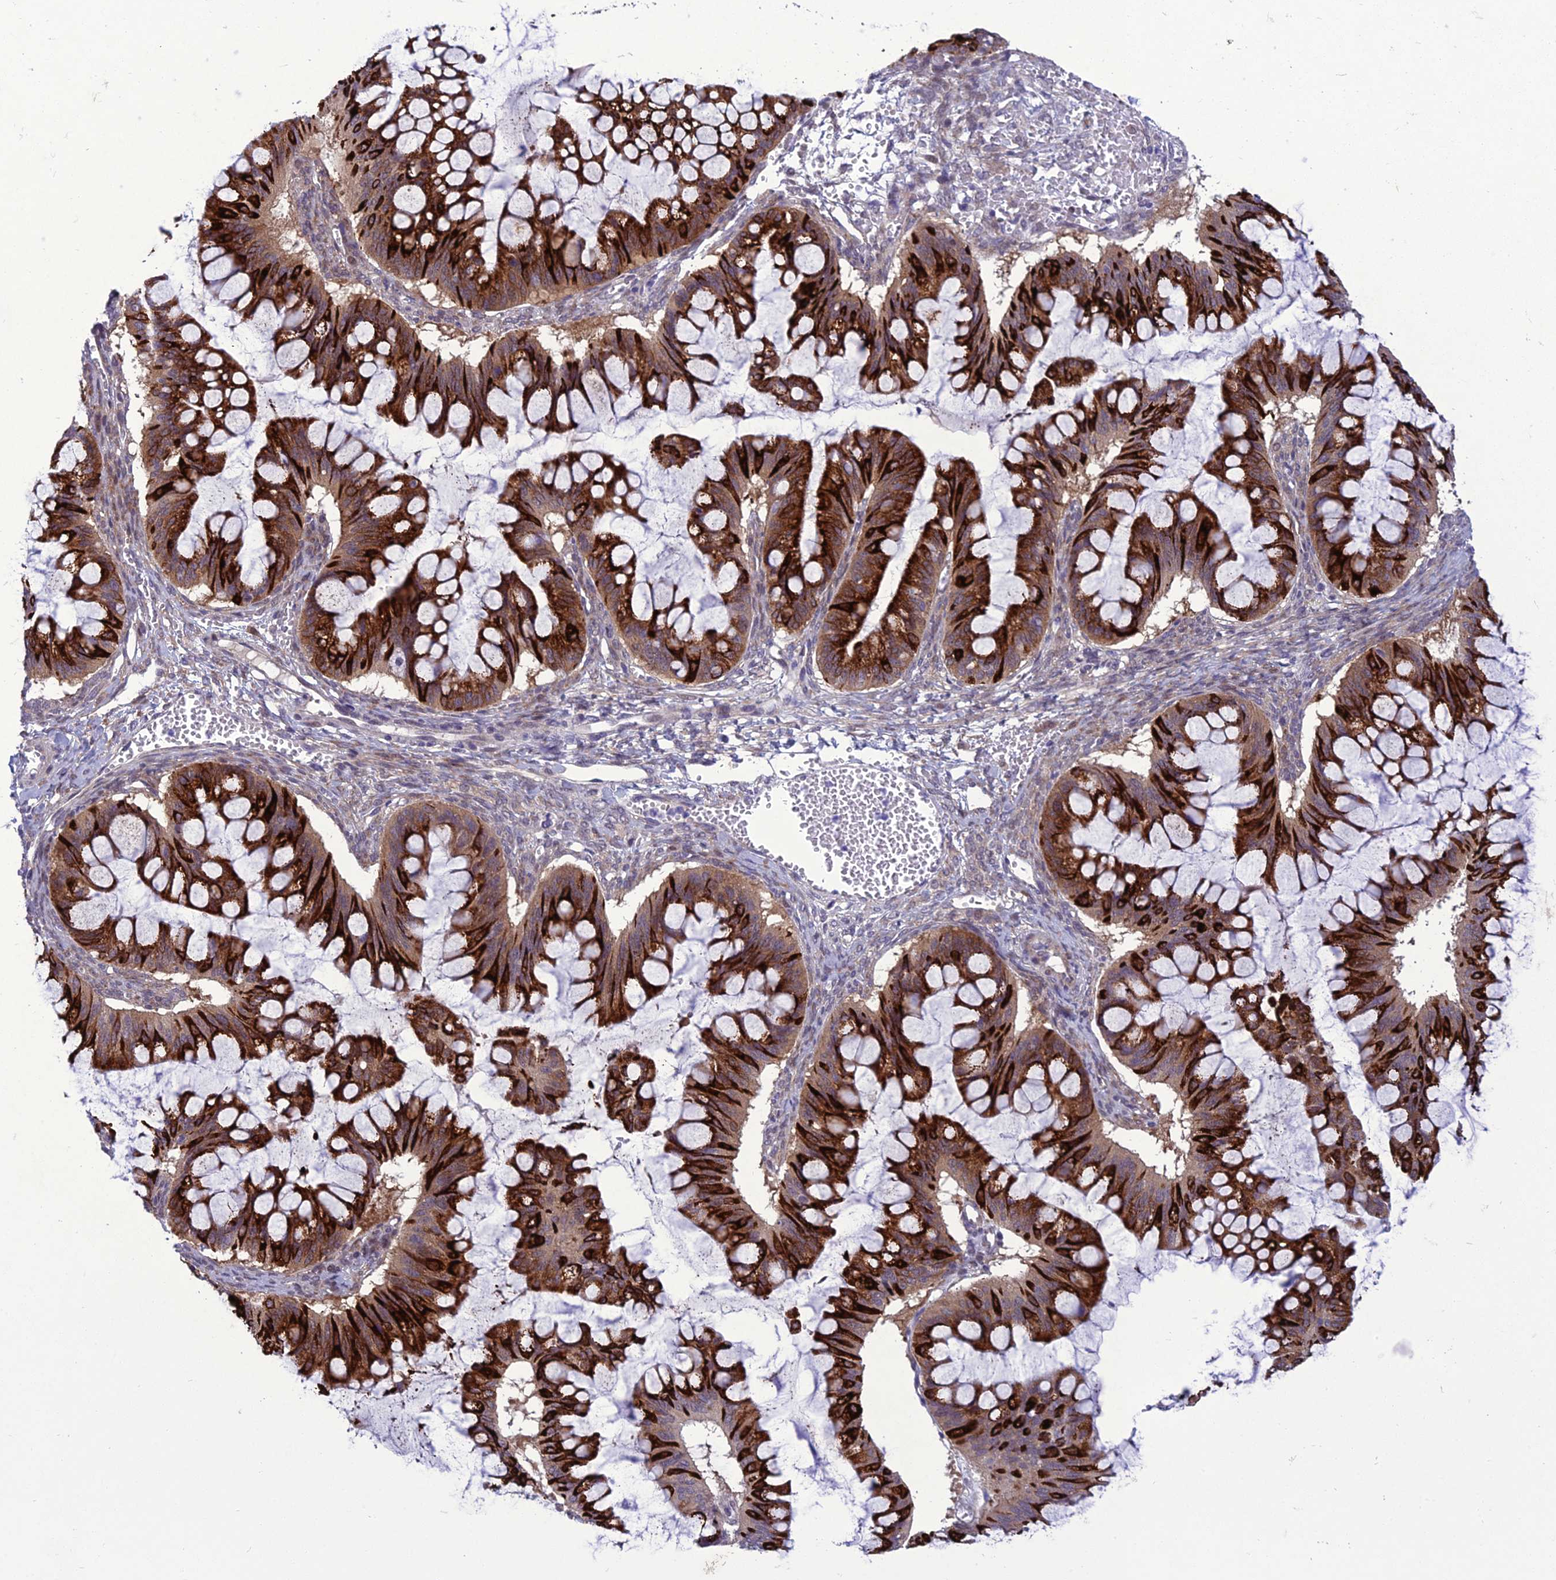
{"staining": {"intensity": "strong", "quantity": "25%-75%", "location": "cytoplasmic/membranous"}, "tissue": "ovarian cancer", "cell_type": "Tumor cells", "image_type": "cancer", "snomed": [{"axis": "morphology", "description": "Cystadenocarcinoma, mucinous, NOS"}, {"axis": "topography", "description": "Ovary"}], "caption": "High-magnification brightfield microscopy of ovarian cancer (mucinous cystadenocarcinoma) stained with DAB (brown) and counterstained with hematoxylin (blue). tumor cells exhibit strong cytoplasmic/membranous expression is present in approximately25%-75% of cells.", "gene": "GAB4", "patient": {"sex": "female", "age": 73}}